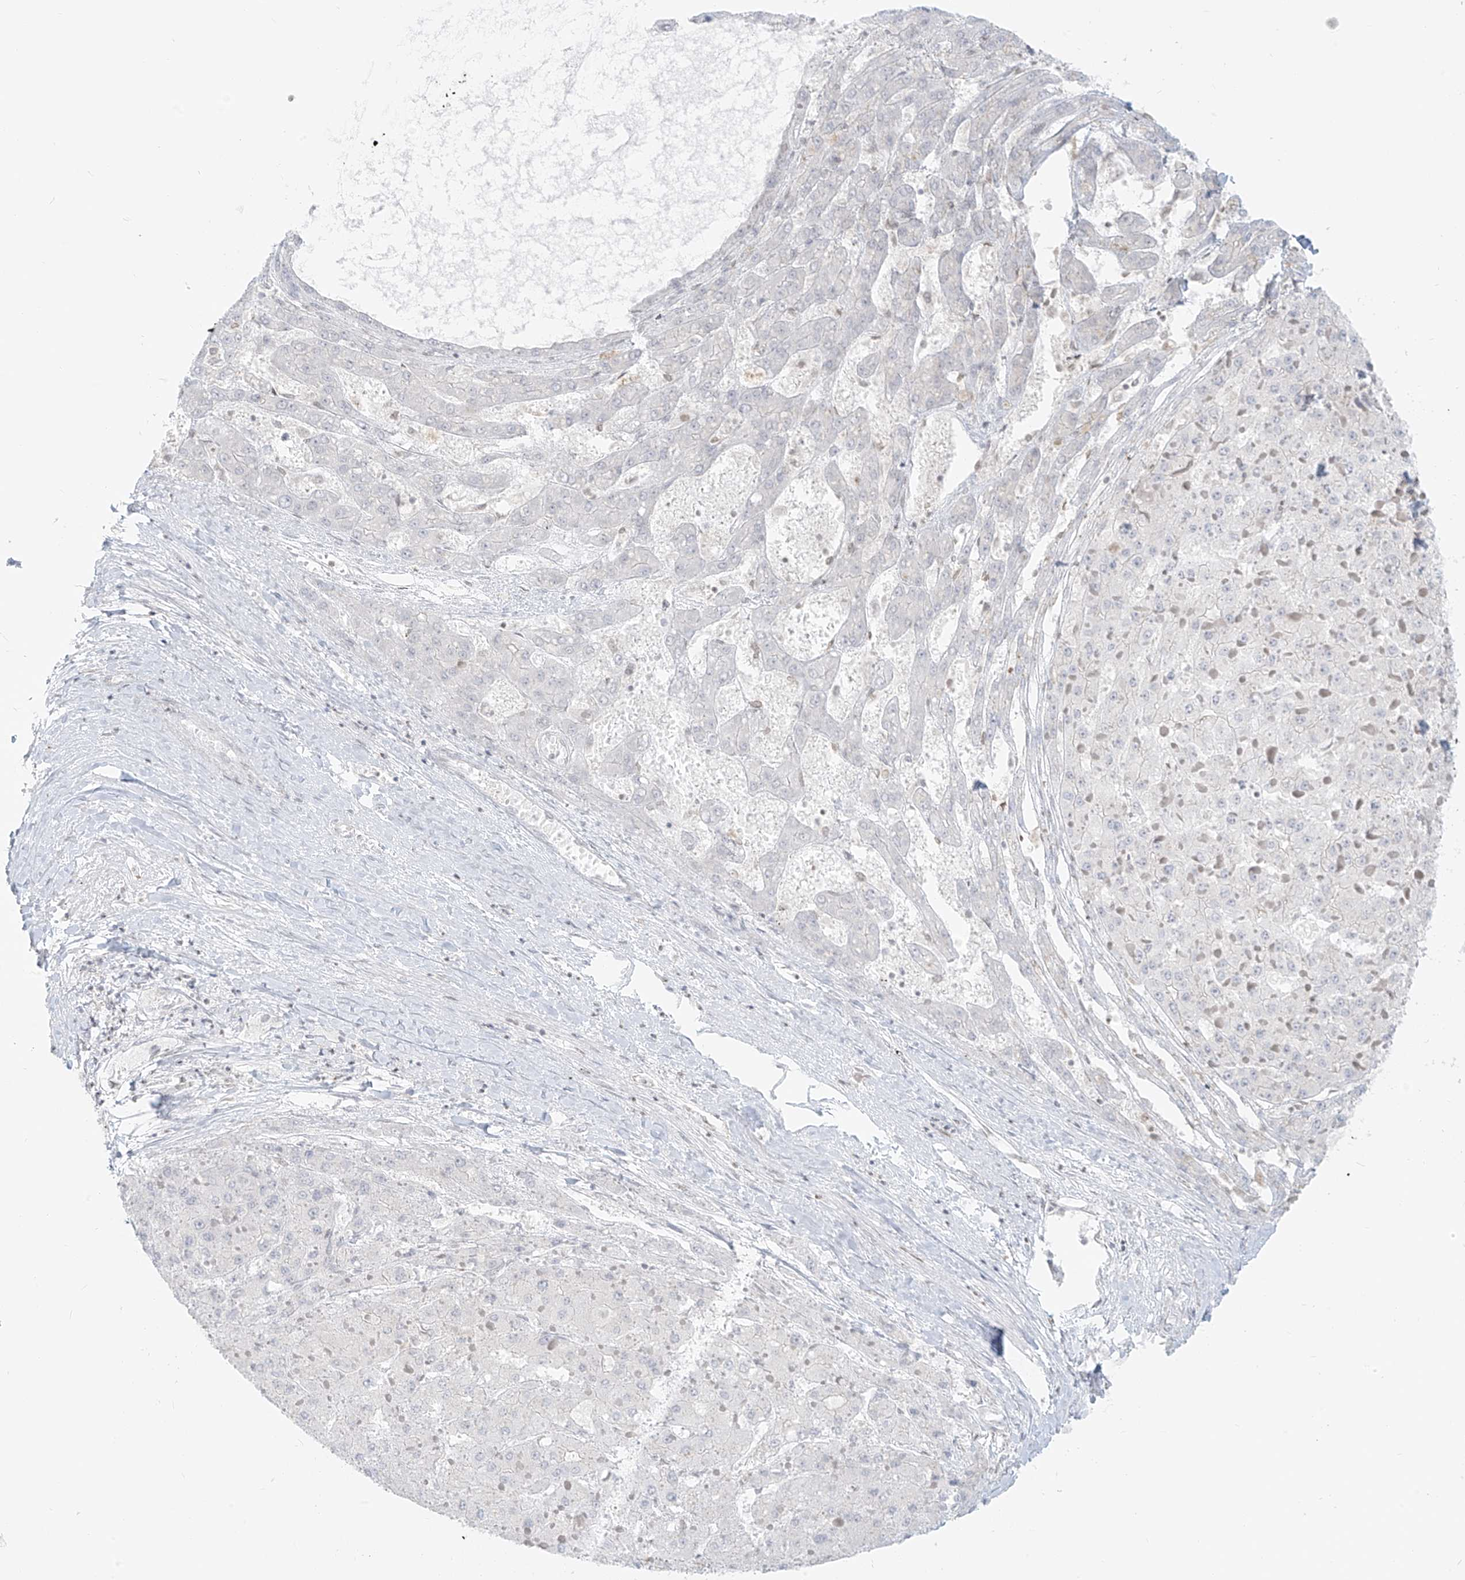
{"staining": {"intensity": "negative", "quantity": "none", "location": "none"}, "tissue": "liver cancer", "cell_type": "Tumor cells", "image_type": "cancer", "snomed": [{"axis": "morphology", "description": "Carcinoma, Hepatocellular, NOS"}, {"axis": "topography", "description": "Liver"}], "caption": "The image demonstrates no staining of tumor cells in liver cancer (hepatocellular carcinoma).", "gene": "OSBPL7", "patient": {"sex": "female", "age": 73}}